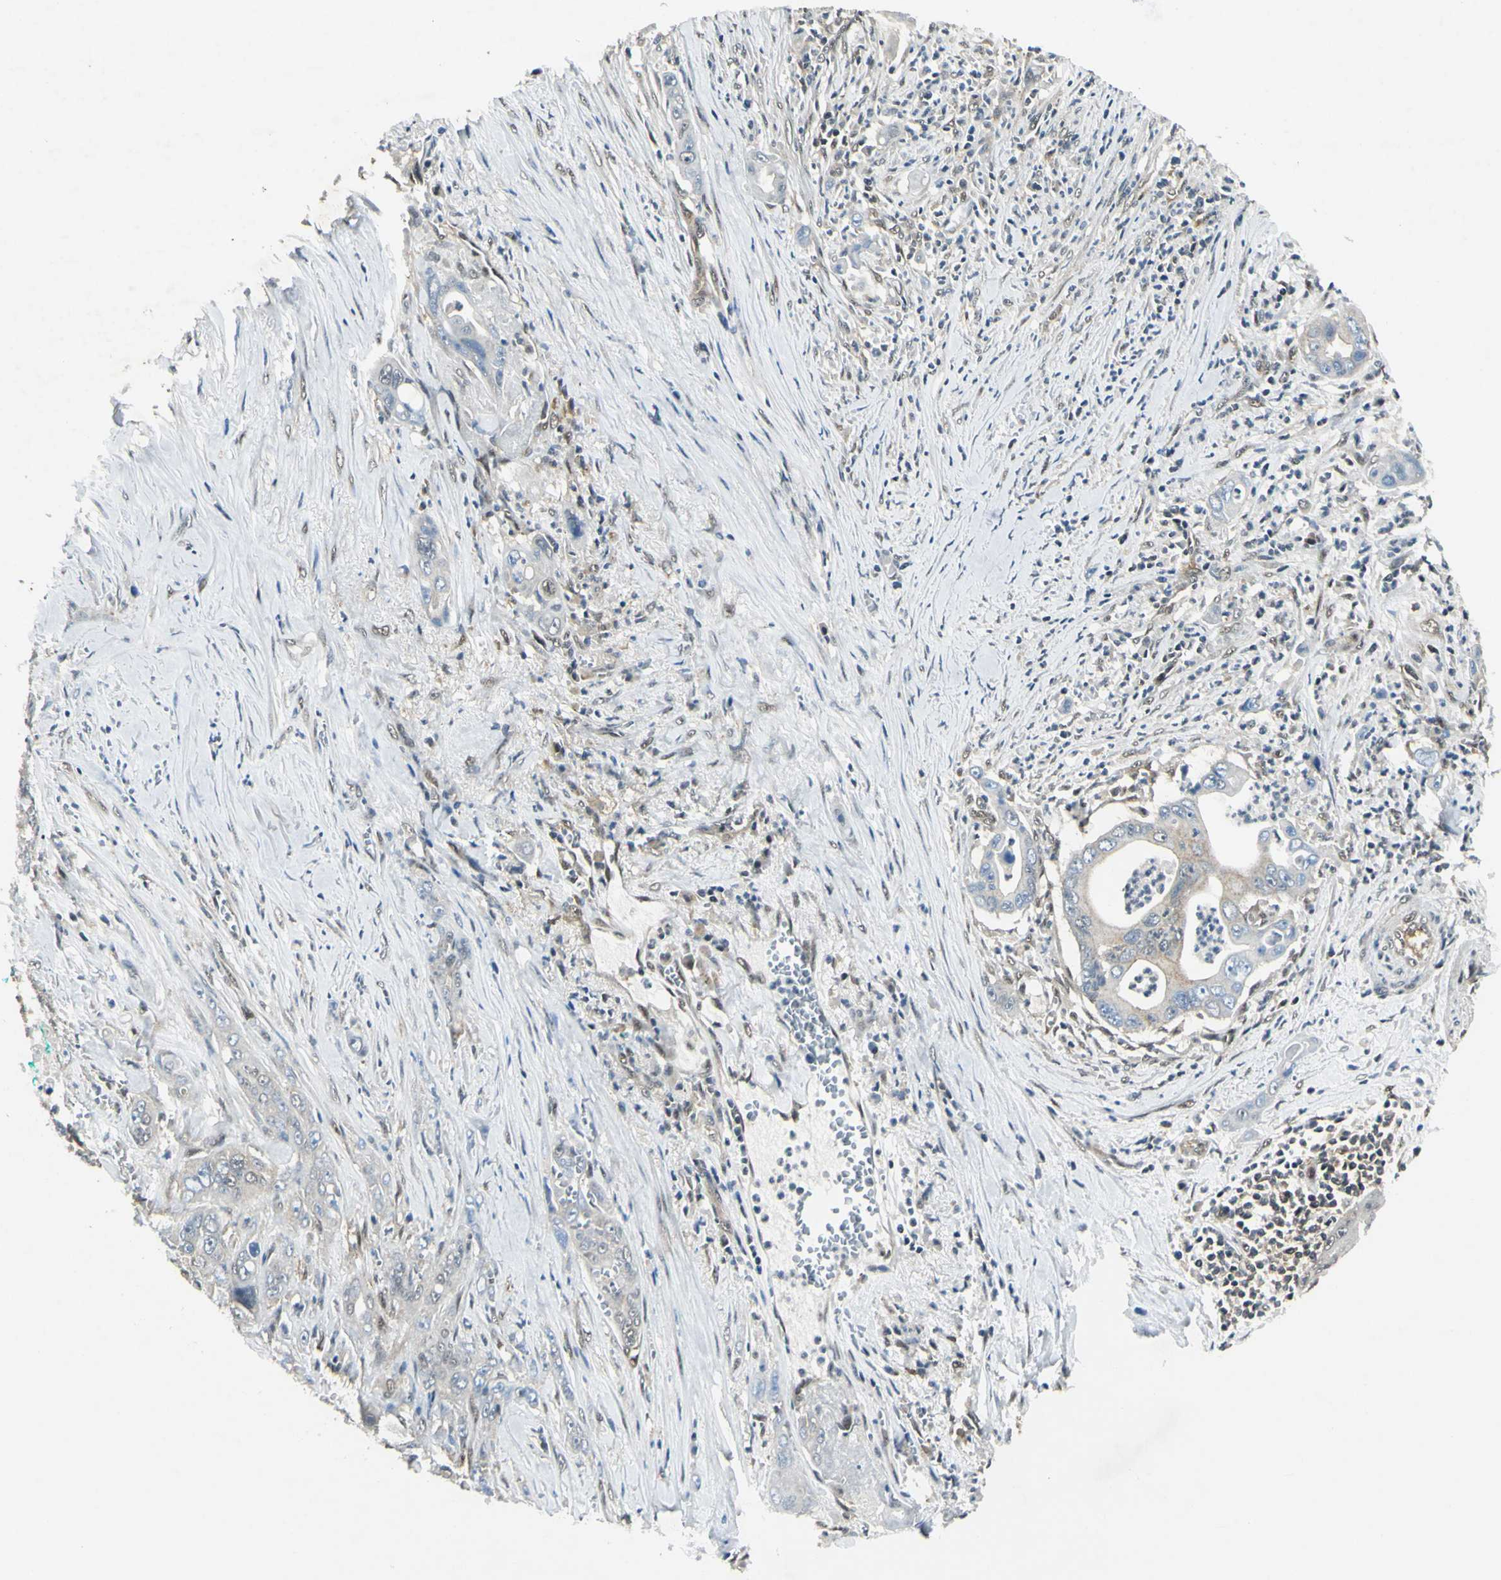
{"staining": {"intensity": "weak", "quantity": "<25%", "location": "cytoplasmic/membranous"}, "tissue": "pancreatic cancer", "cell_type": "Tumor cells", "image_type": "cancer", "snomed": [{"axis": "morphology", "description": "Adenocarcinoma, NOS"}, {"axis": "topography", "description": "Pancreas"}], "caption": "This is an immunohistochemistry (IHC) photomicrograph of pancreatic adenocarcinoma. There is no positivity in tumor cells.", "gene": "PSMD5", "patient": {"sex": "male", "age": 59}}